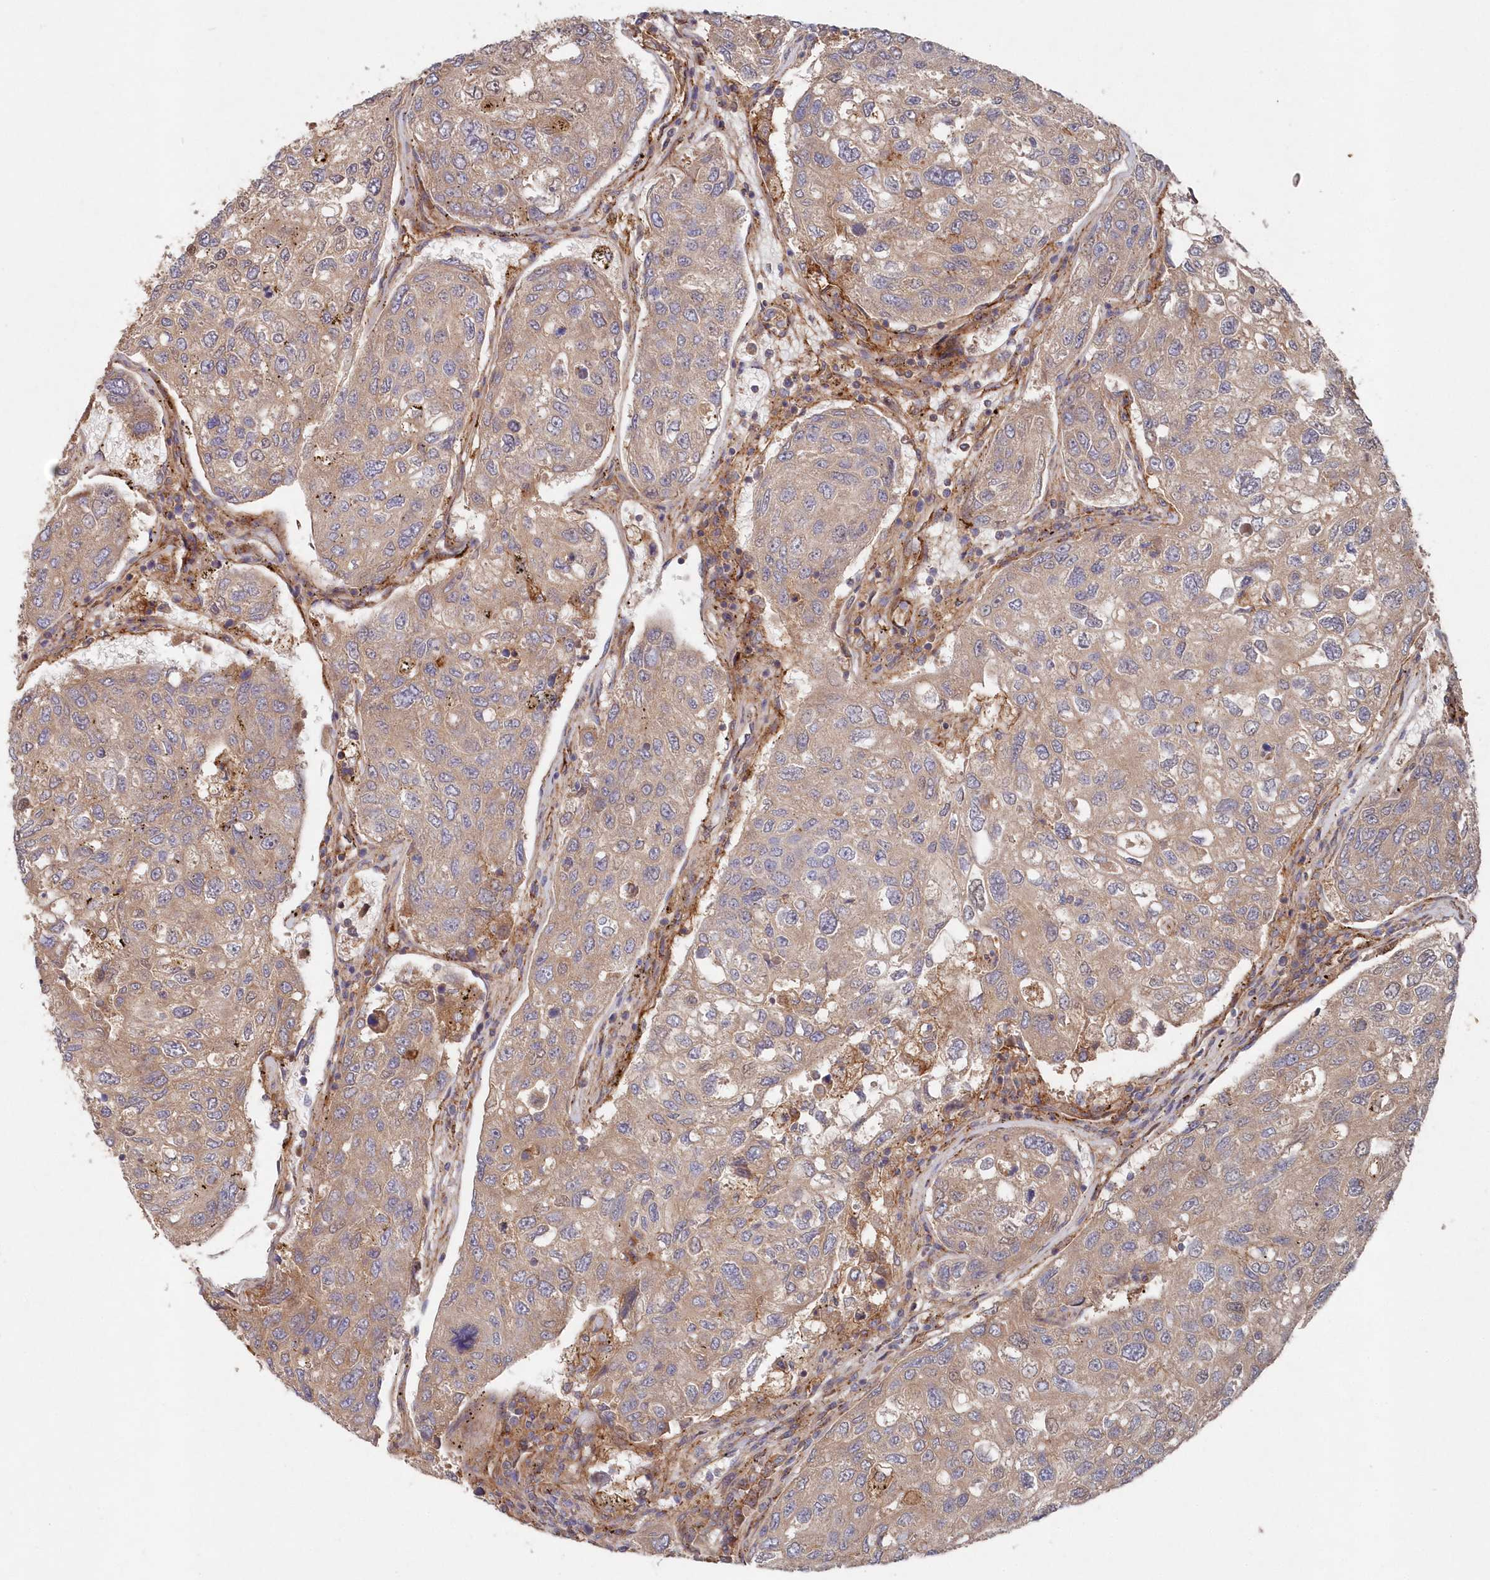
{"staining": {"intensity": "weak", "quantity": ">75%", "location": "cytoplasmic/membranous"}, "tissue": "urothelial cancer", "cell_type": "Tumor cells", "image_type": "cancer", "snomed": [{"axis": "morphology", "description": "Urothelial carcinoma, High grade"}, {"axis": "topography", "description": "Lymph node"}, {"axis": "topography", "description": "Urinary bladder"}], "caption": "A brown stain highlights weak cytoplasmic/membranous positivity of a protein in human urothelial cancer tumor cells.", "gene": "ABHD14B", "patient": {"sex": "male", "age": 51}}